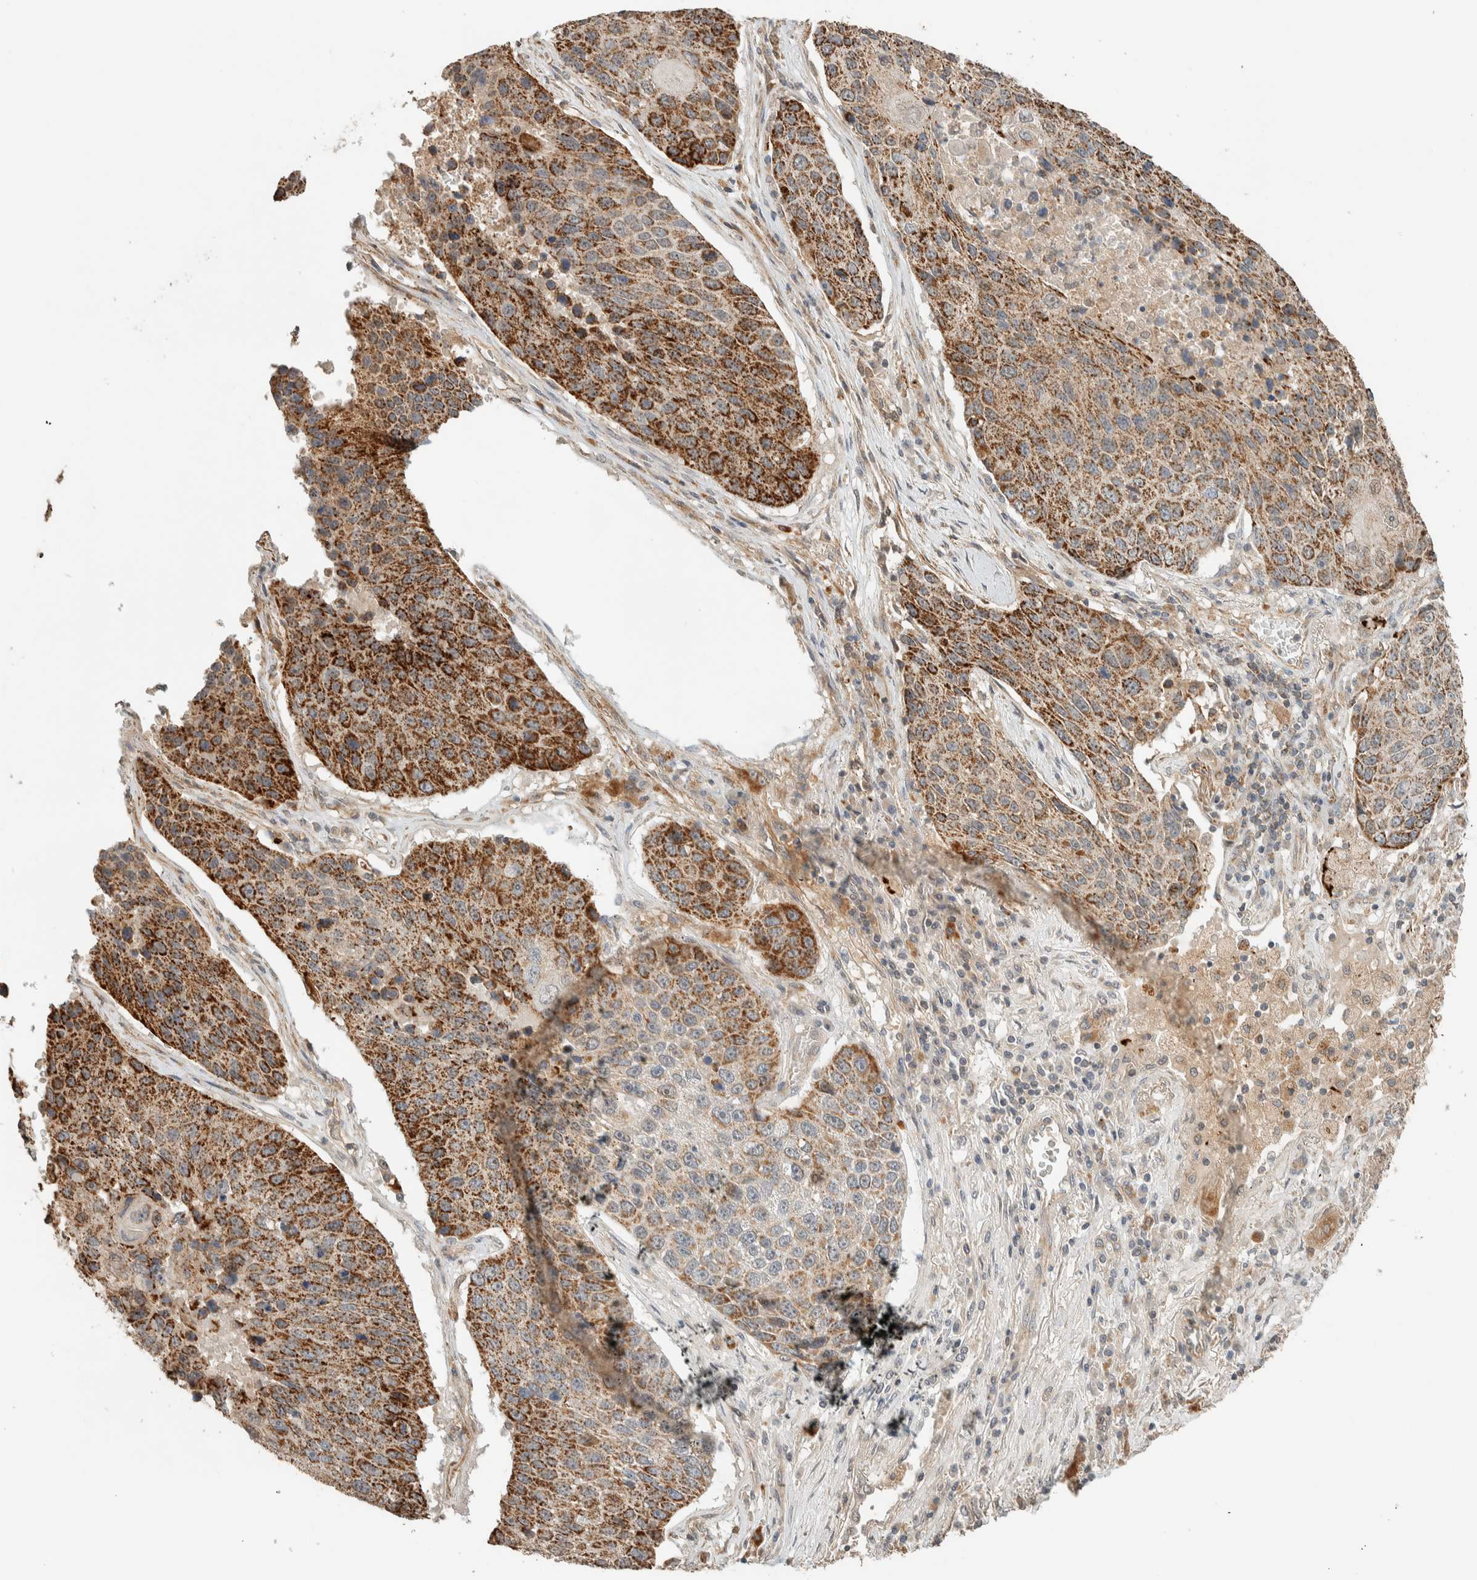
{"staining": {"intensity": "moderate", "quantity": ">75%", "location": "cytoplasmic/membranous"}, "tissue": "lung cancer", "cell_type": "Tumor cells", "image_type": "cancer", "snomed": [{"axis": "morphology", "description": "Squamous cell carcinoma, NOS"}, {"axis": "topography", "description": "Lung"}], "caption": "There is medium levels of moderate cytoplasmic/membranous staining in tumor cells of squamous cell carcinoma (lung), as demonstrated by immunohistochemical staining (brown color).", "gene": "PDE7B", "patient": {"sex": "male", "age": 61}}